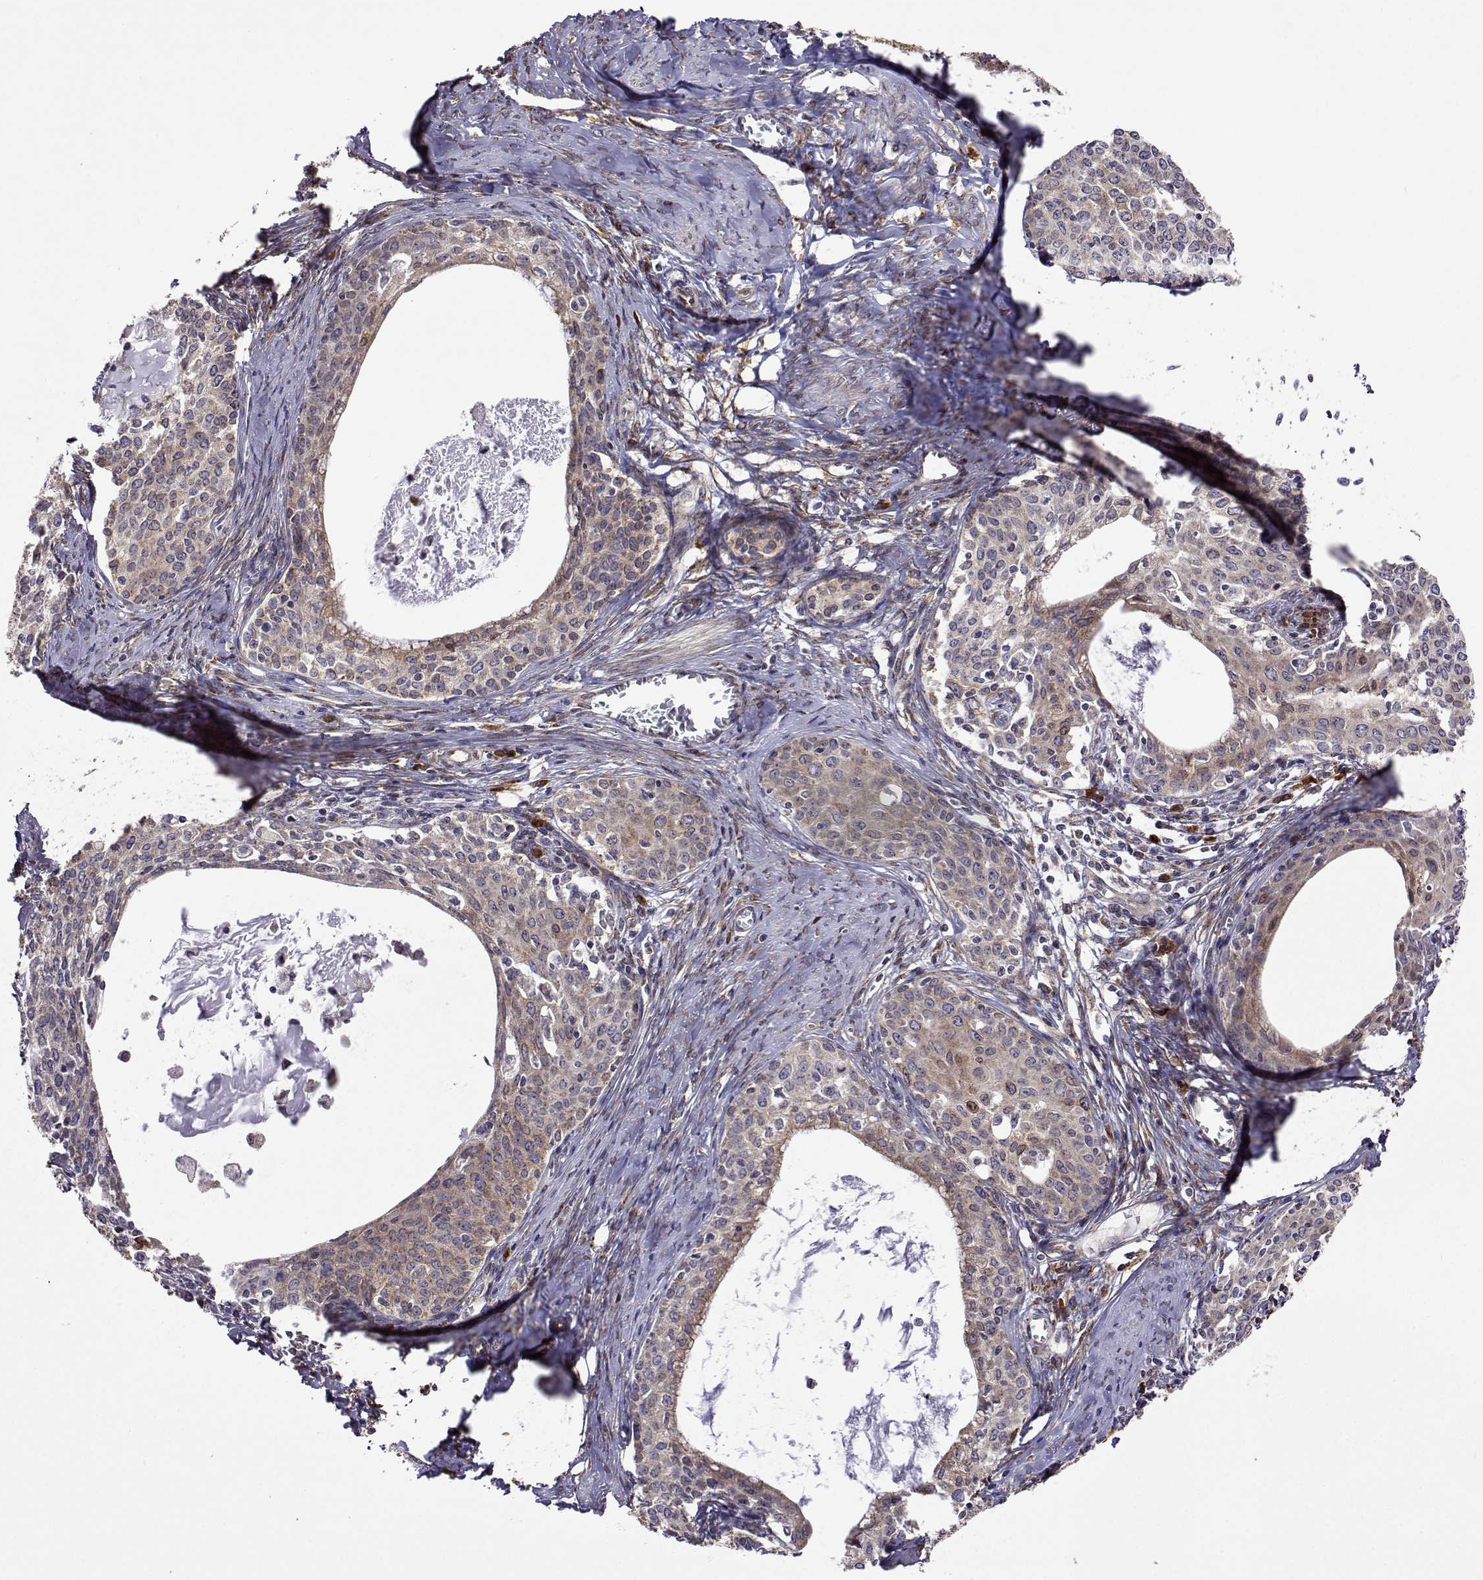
{"staining": {"intensity": "weak", "quantity": "25%-75%", "location": "cytoplasmic/membranous"}, "tissue": "cervical cancer", "cell_type": "Tumor cells", "image_type": "cancer", "snomed": [{"axis": "morphology", "description": "Squamous cell carcinoma, NOS"}, {"axis": "morphology", "description": "Adenocarcinoma, NOS"}, {"axis": "topography", "description": "Cervix"}], "caption": "This is a histology image of immunohistochemistry staining of cervical cancer, which shows weak staining in the cytoplasmic/membranous of tumor cells.", "gene": "PGRMC2", "patient": {"sex": "female", "age": 52}}